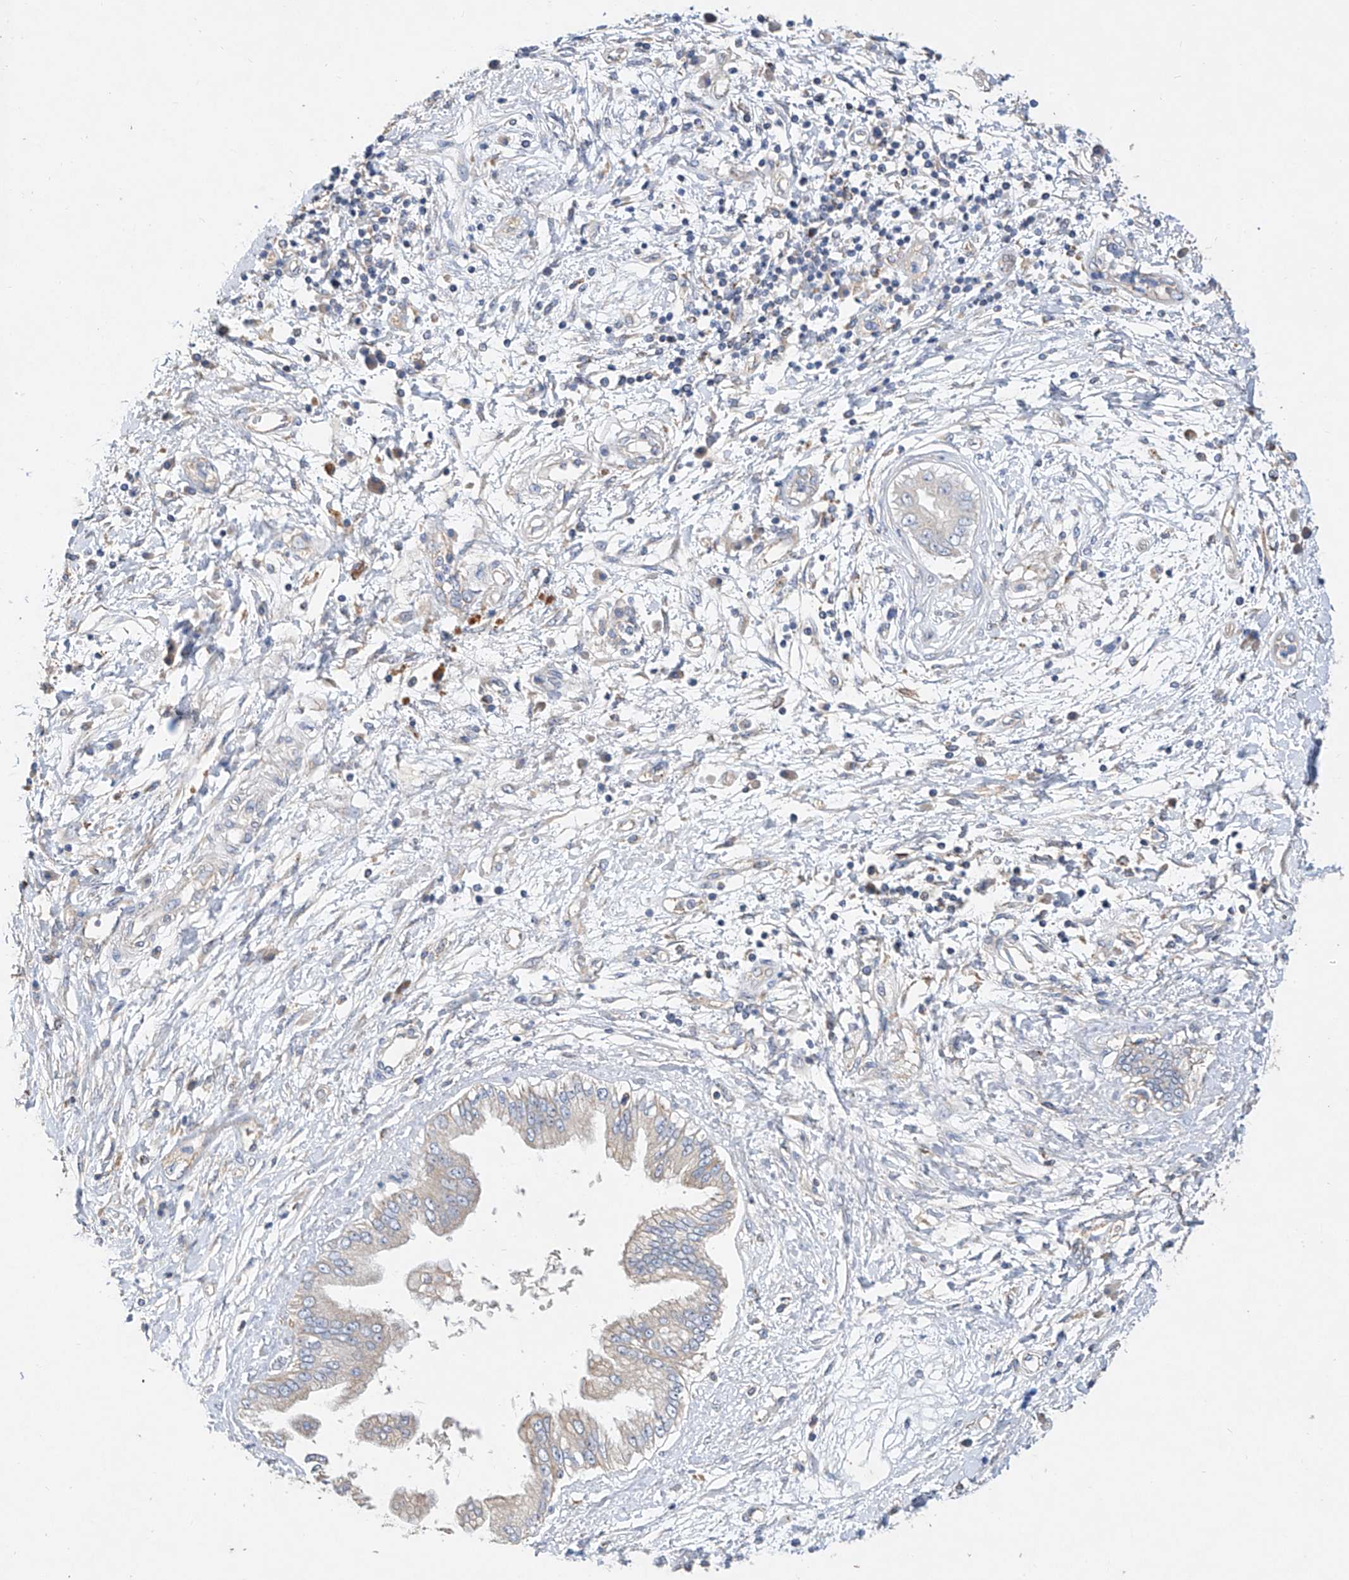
{"staining": {"intensity": "negative", "quantity": "none", "location": "none"}, "tissue": "pancreatic cancer", "cell_type": "Tumor cells", "image_type": "cancer", "snomed": [{"axis": "morphology", "description": "Adenocarcinoma, NOS"}, {"axis": "topography", "description": "Pancreas"}], "caption": "An image of human adenocarcinoma (pancreatic) is negative for staining in tumor cells.", "gene": "AMD1", "patient": {"sex": "female", "age": 56}}